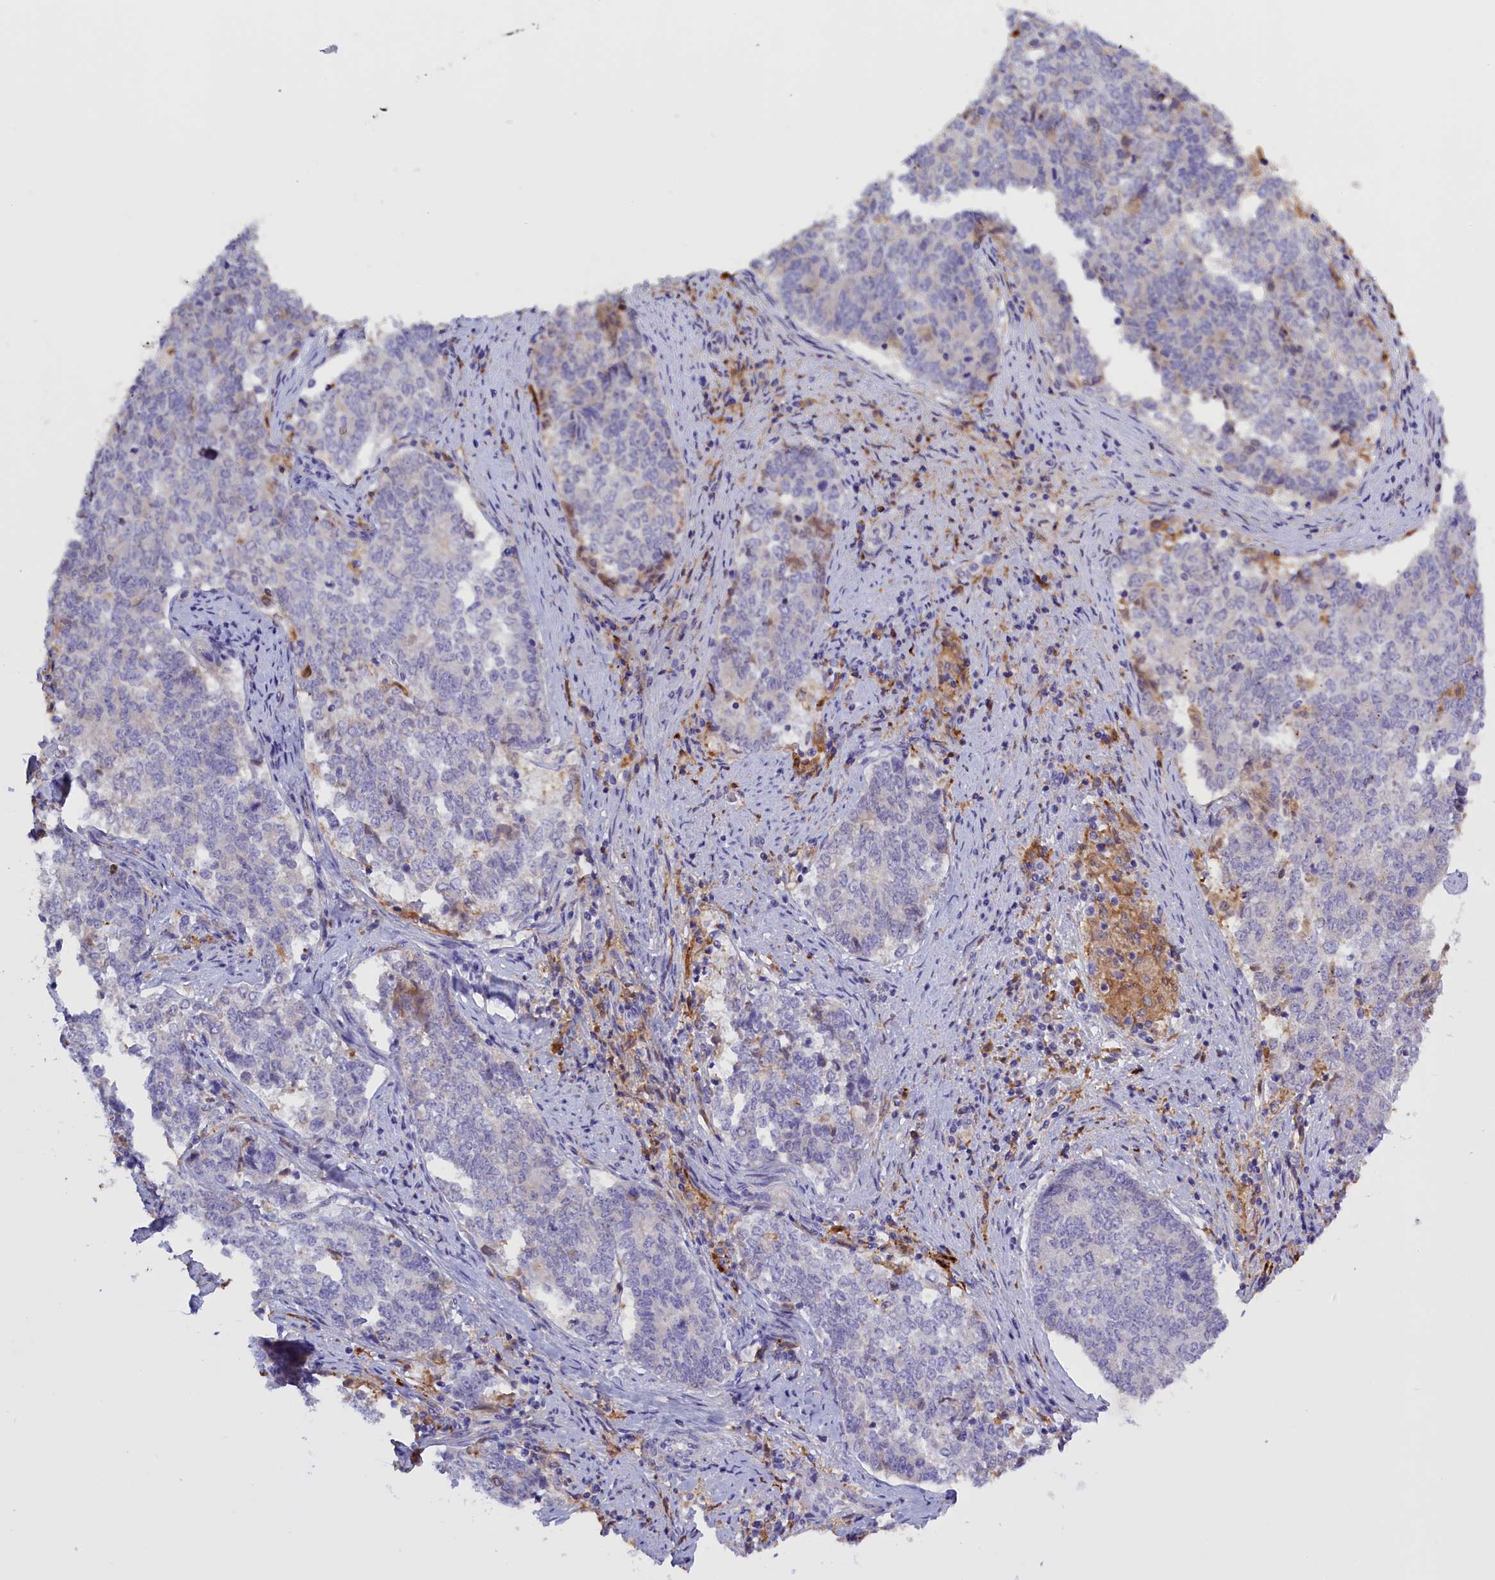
{"staining": {"intensity": "negative", "quantity": "none", "location": "none"}, "tissue": "endometrial cancer", "cell_type": "Tumor cells", "image_type": "cancer", "snomed": [{"axis": "morphology", "description": "Adenocarcinoma, NOS"}, {"axis": "topography", "description": "Endometrium"}], "caption": "IHC image of neoplastic tissue: adenocarcinoma (endometrial) stained with DAB (3,3'-diaminobenzidine) reveals no significant protein positivity in tumor cells.", "gene": "FAM149B1", "patient": {"sex": "female", "age": 80}}